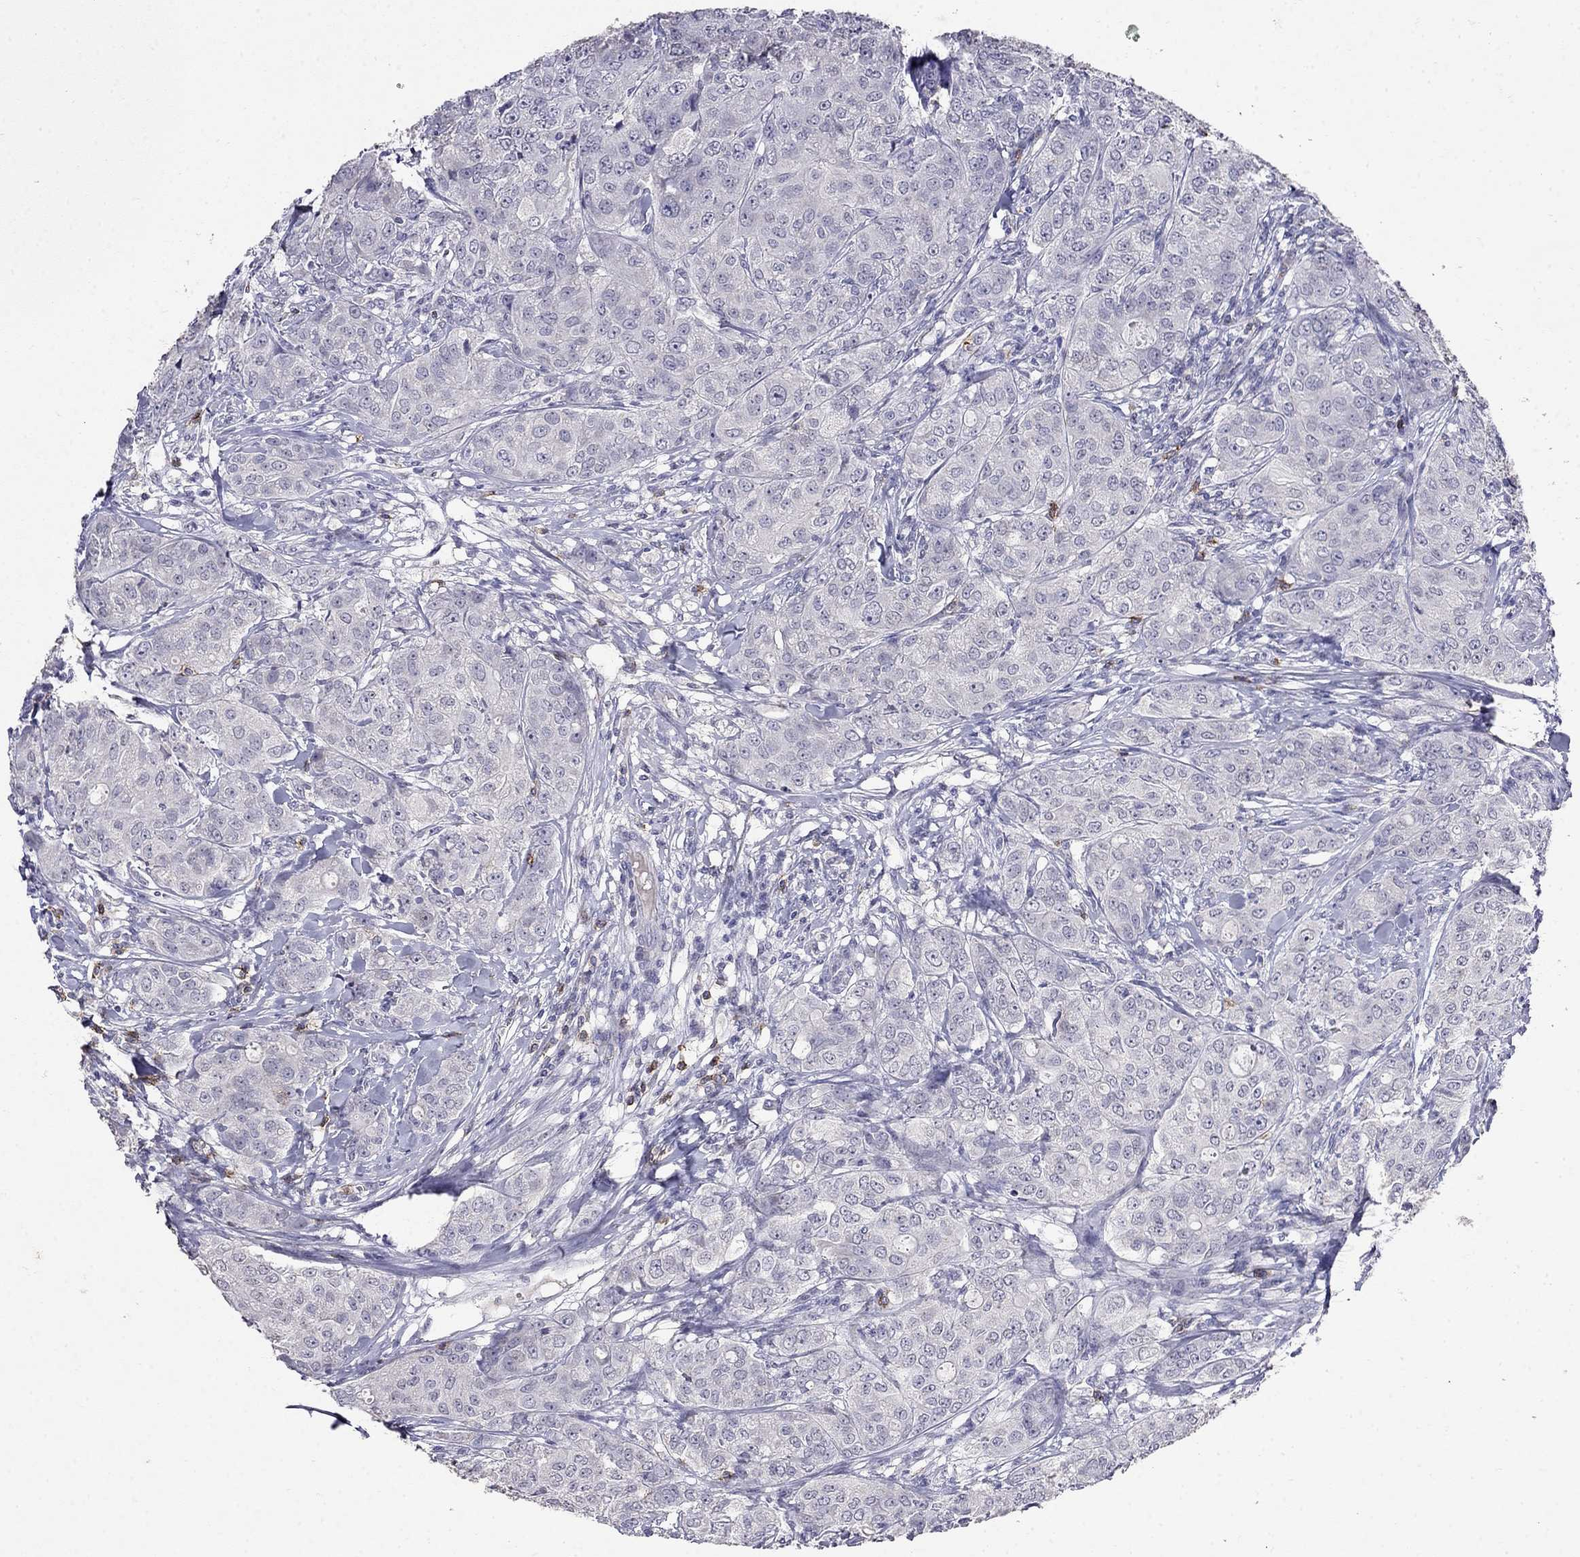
{"staining": {"intensity": "negative", "quantity": "none", "location": "none"}, "tissue": "breast cancer", "cell_type": "Tumor cells", "image_type": "cancer", "snomed": [{"axis": "morphology", "description": "Duct carcinoma"}, {"axis": "topography", "description": "Breast"}], "caption": "Histopathology image shows no protein staining in tumor cells of breast intraductal carcinoma tissue. (DAB (3,3'-diaminobenzidine) immunohistochemistry (IHC), high magnification).", "gene": "CD8B", "patient": {"sex": "female", "age": 43}}